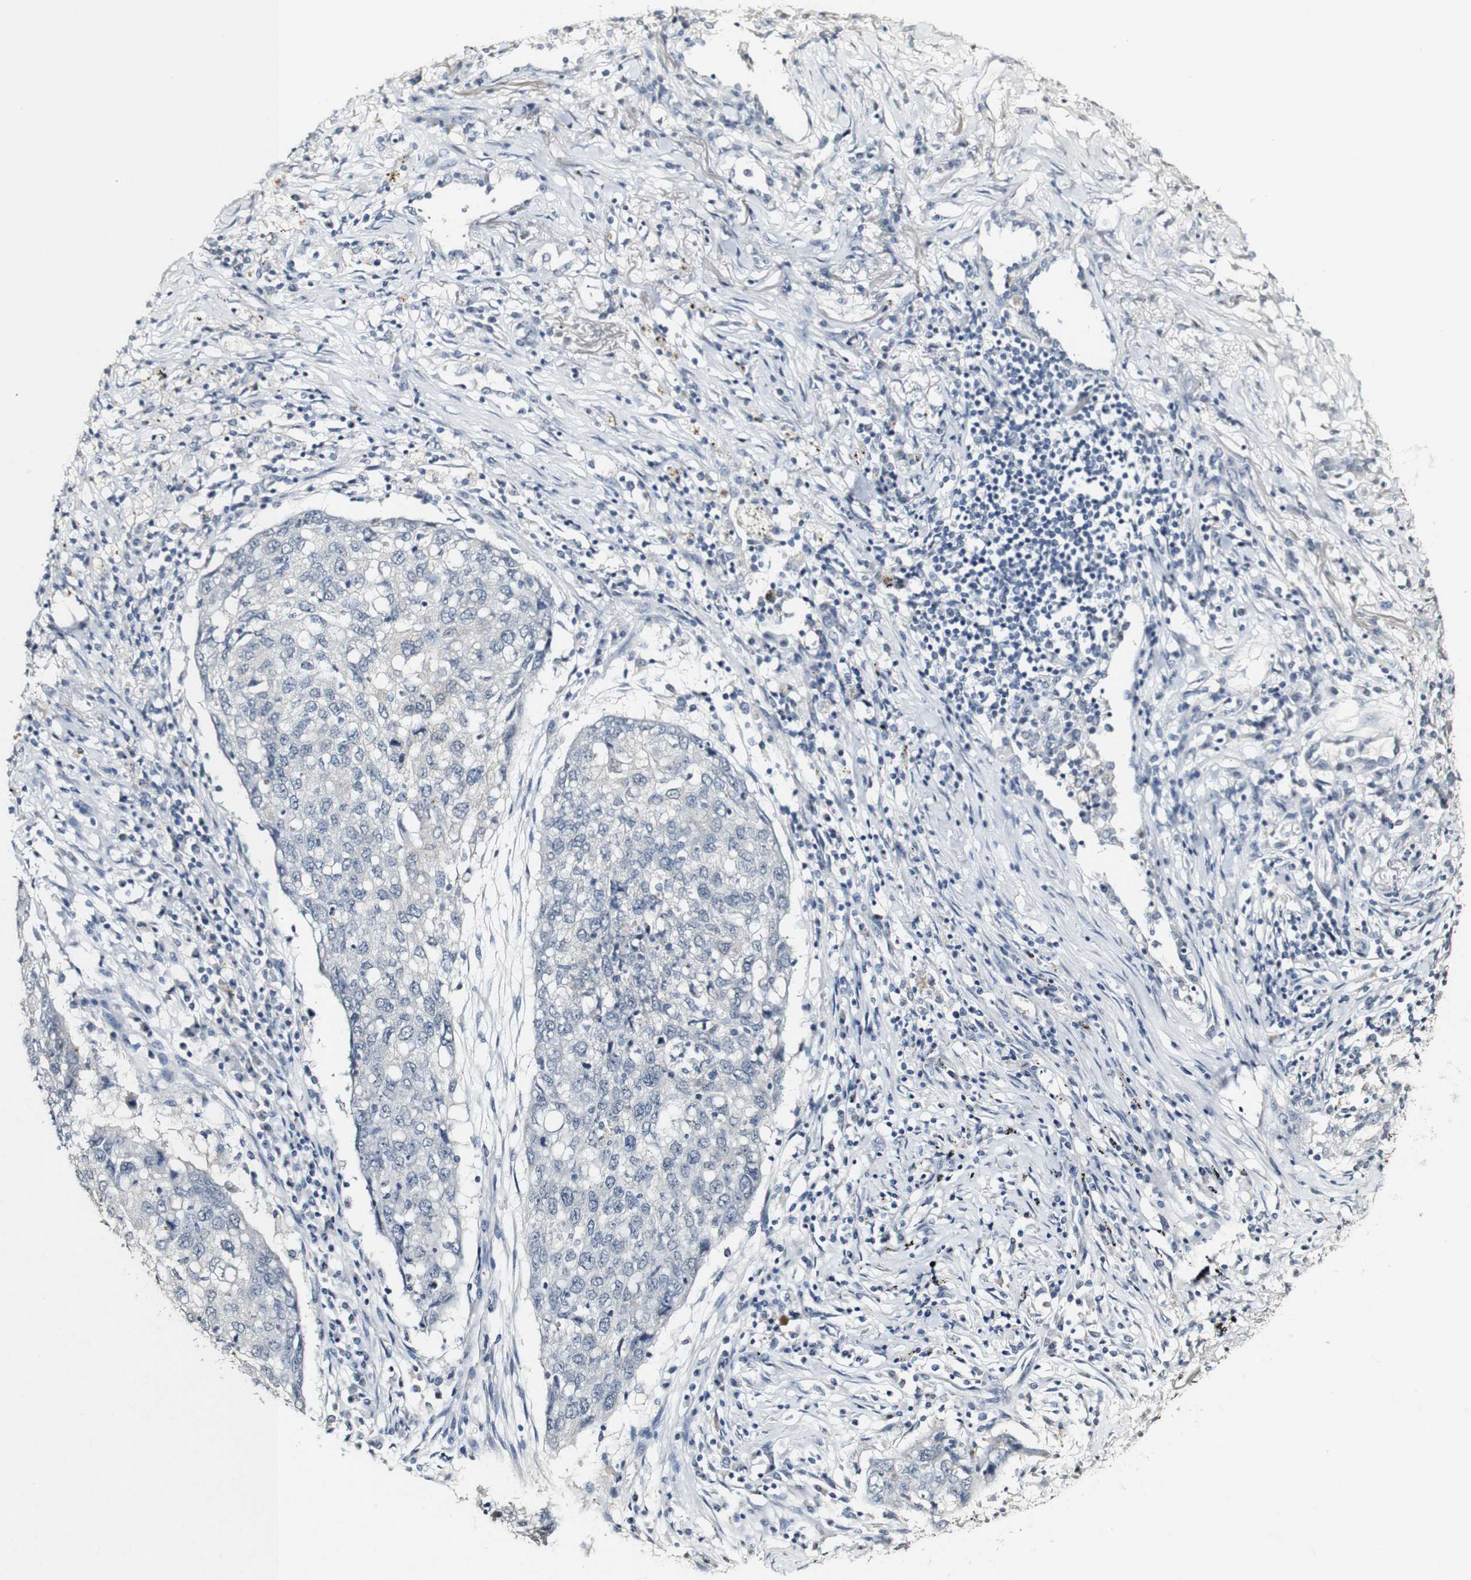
{"staining": {"intensity": "negative", "quantity": "none", "location": "none"}, "tissue": "lung cancer", "cell_type": "Tumor cells", "image_type": "cancer", "snomed": [{"axis": "morphology", "description": "Squamous cell carcinoma, NOS"}, {"axis": "topography", "description": "Lung"}], "caption": "High power microscopy image of an immunohistochemistry (IHC) image of lung squamous cell carcinoma, revealing no significant expression in tumor cells. (DAB (3,3'-diaminobenzidine) IHC, high magnification).", "gene": "SYT7", "patient": {"sex": "female", "age": 63}}